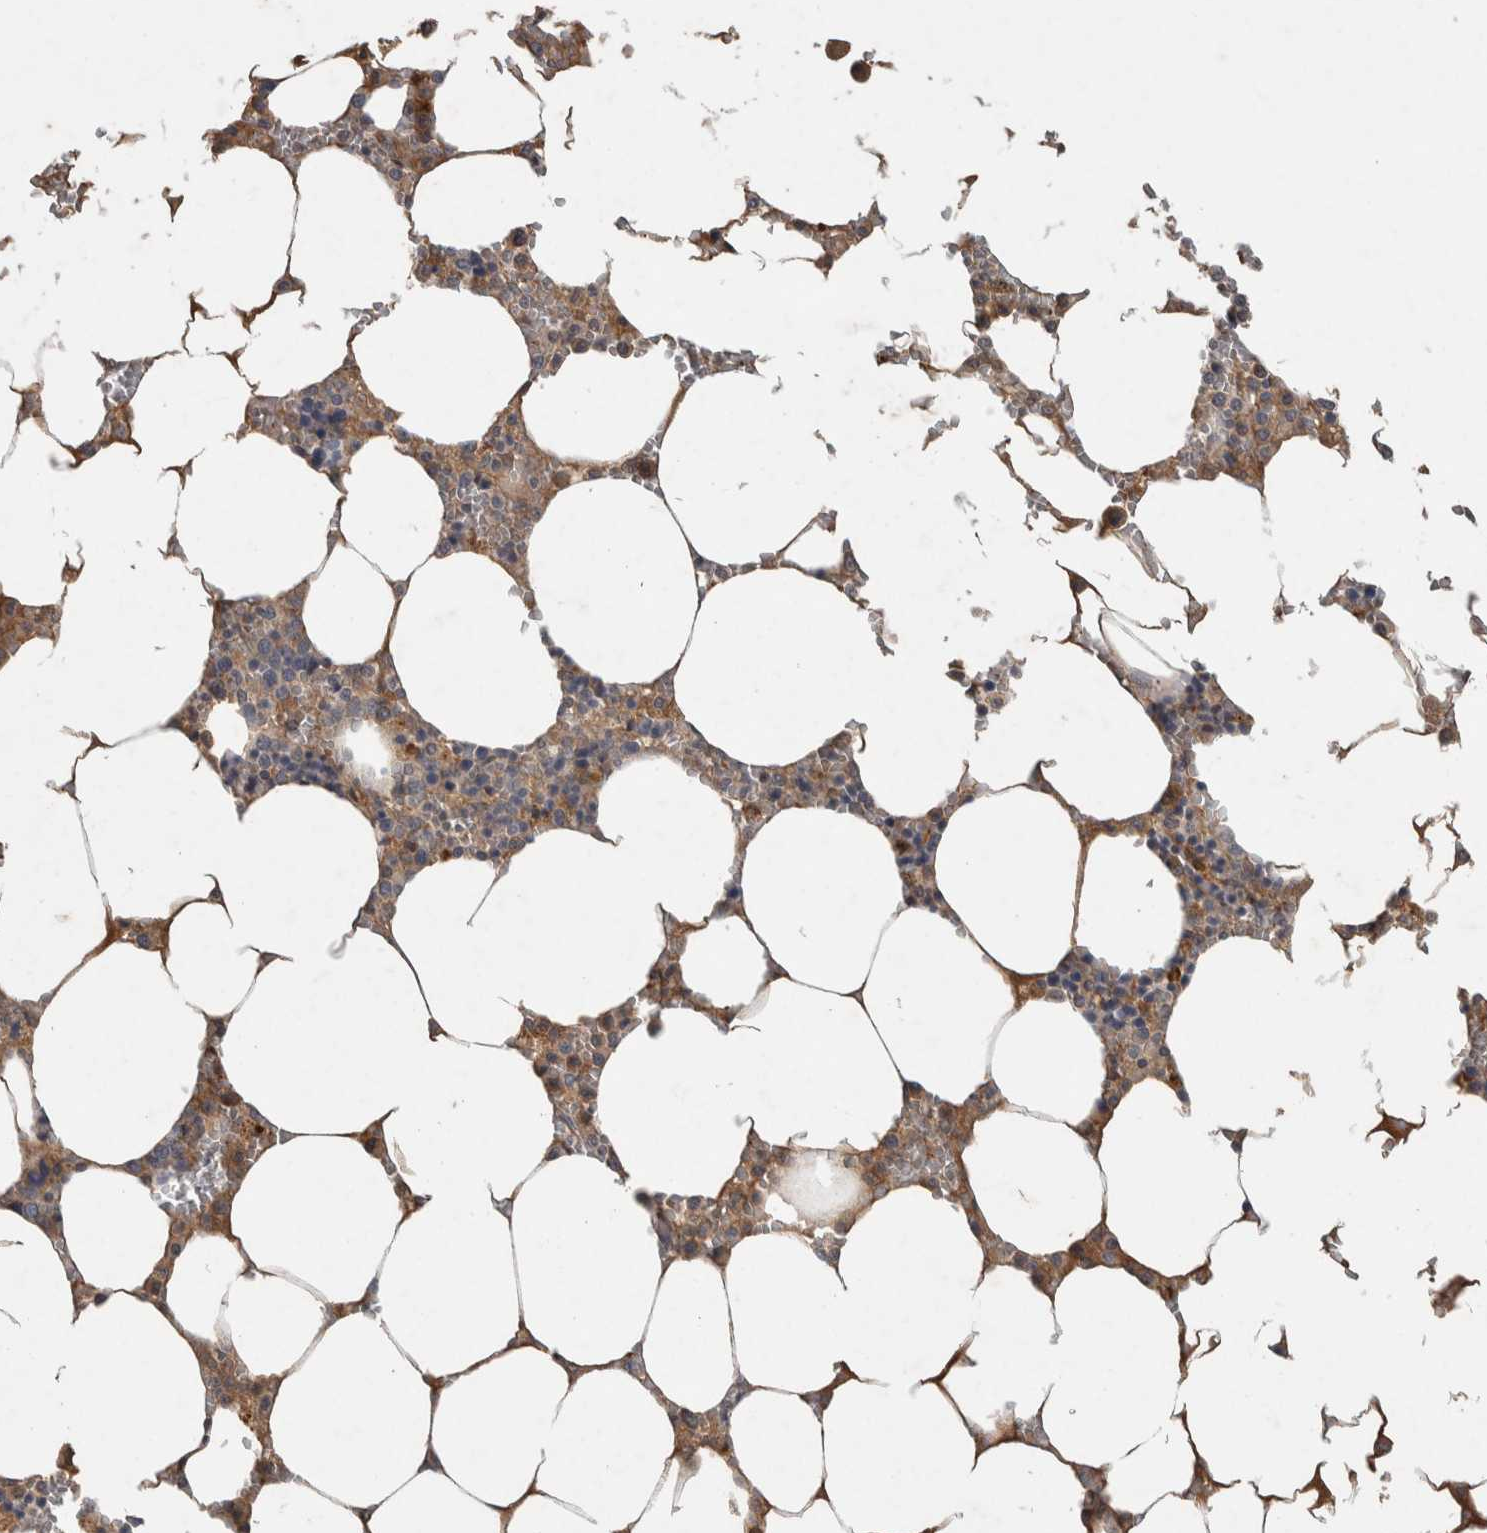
{"staining": {"intensity": "weak", "quantity": "<25%", "location": "cytoplasmic/membranous"}, "tissue": "bone marrow", "cell_type": "Hematopoietic cells", "image_type": "normal", "snomed": [{"axis": "morphology", "description": "Normal tissue, NOS"}, {"axis": "topography", "description": "Bone marrow"}], "caption": "High power microscopy micrograph of an immunohistochemistry histopathology image of benign bone marrow, revealing no significant positivity in hematopoietic cells. Brightfield microscopy of immunohistochemistry (IHC) stained with DAB (3,3'-diaminobenzidine) (brown) and hematoxylin (blue), captured at high magnification.", "gene": "CHRM3", "patient": {"sex": "male", "age": 70}}